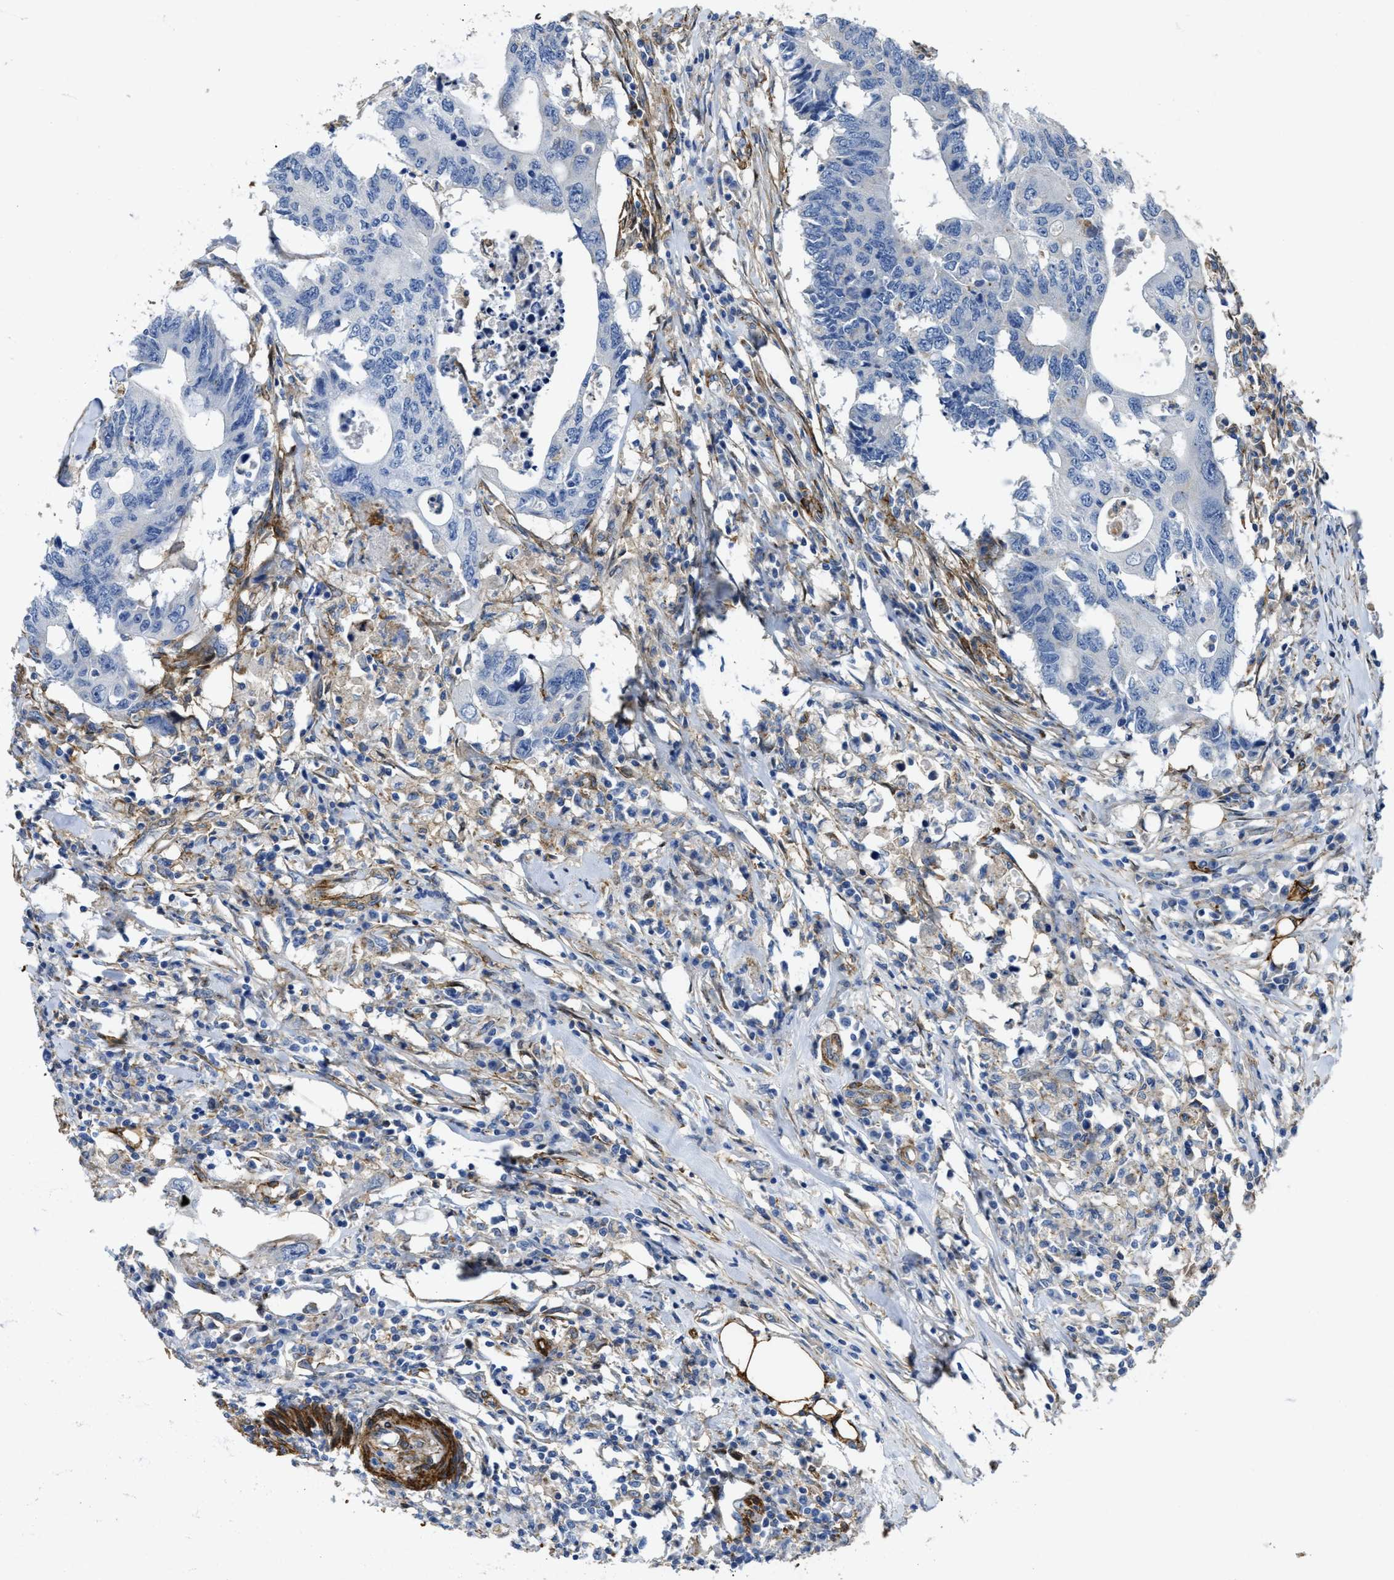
{"staining": {"intensity": "negative", "quantity": "none", "location": "none"}, "tissue": "colorectal cancer", "cell_type": "Tumor cells", "image_type": "cancer", "snomed": [{"axis": "morphology", "description": "Adenocarcinoma, NOS"}, {"axis": "topography", "description": "Colon"}], "caption": "Immunohistochemical staining of human colorectal adenocarcinoma demonstrates no significant expression in tumor cells.", "gene": "NAB1", "patient": {"sex": "male", "age": 71}}